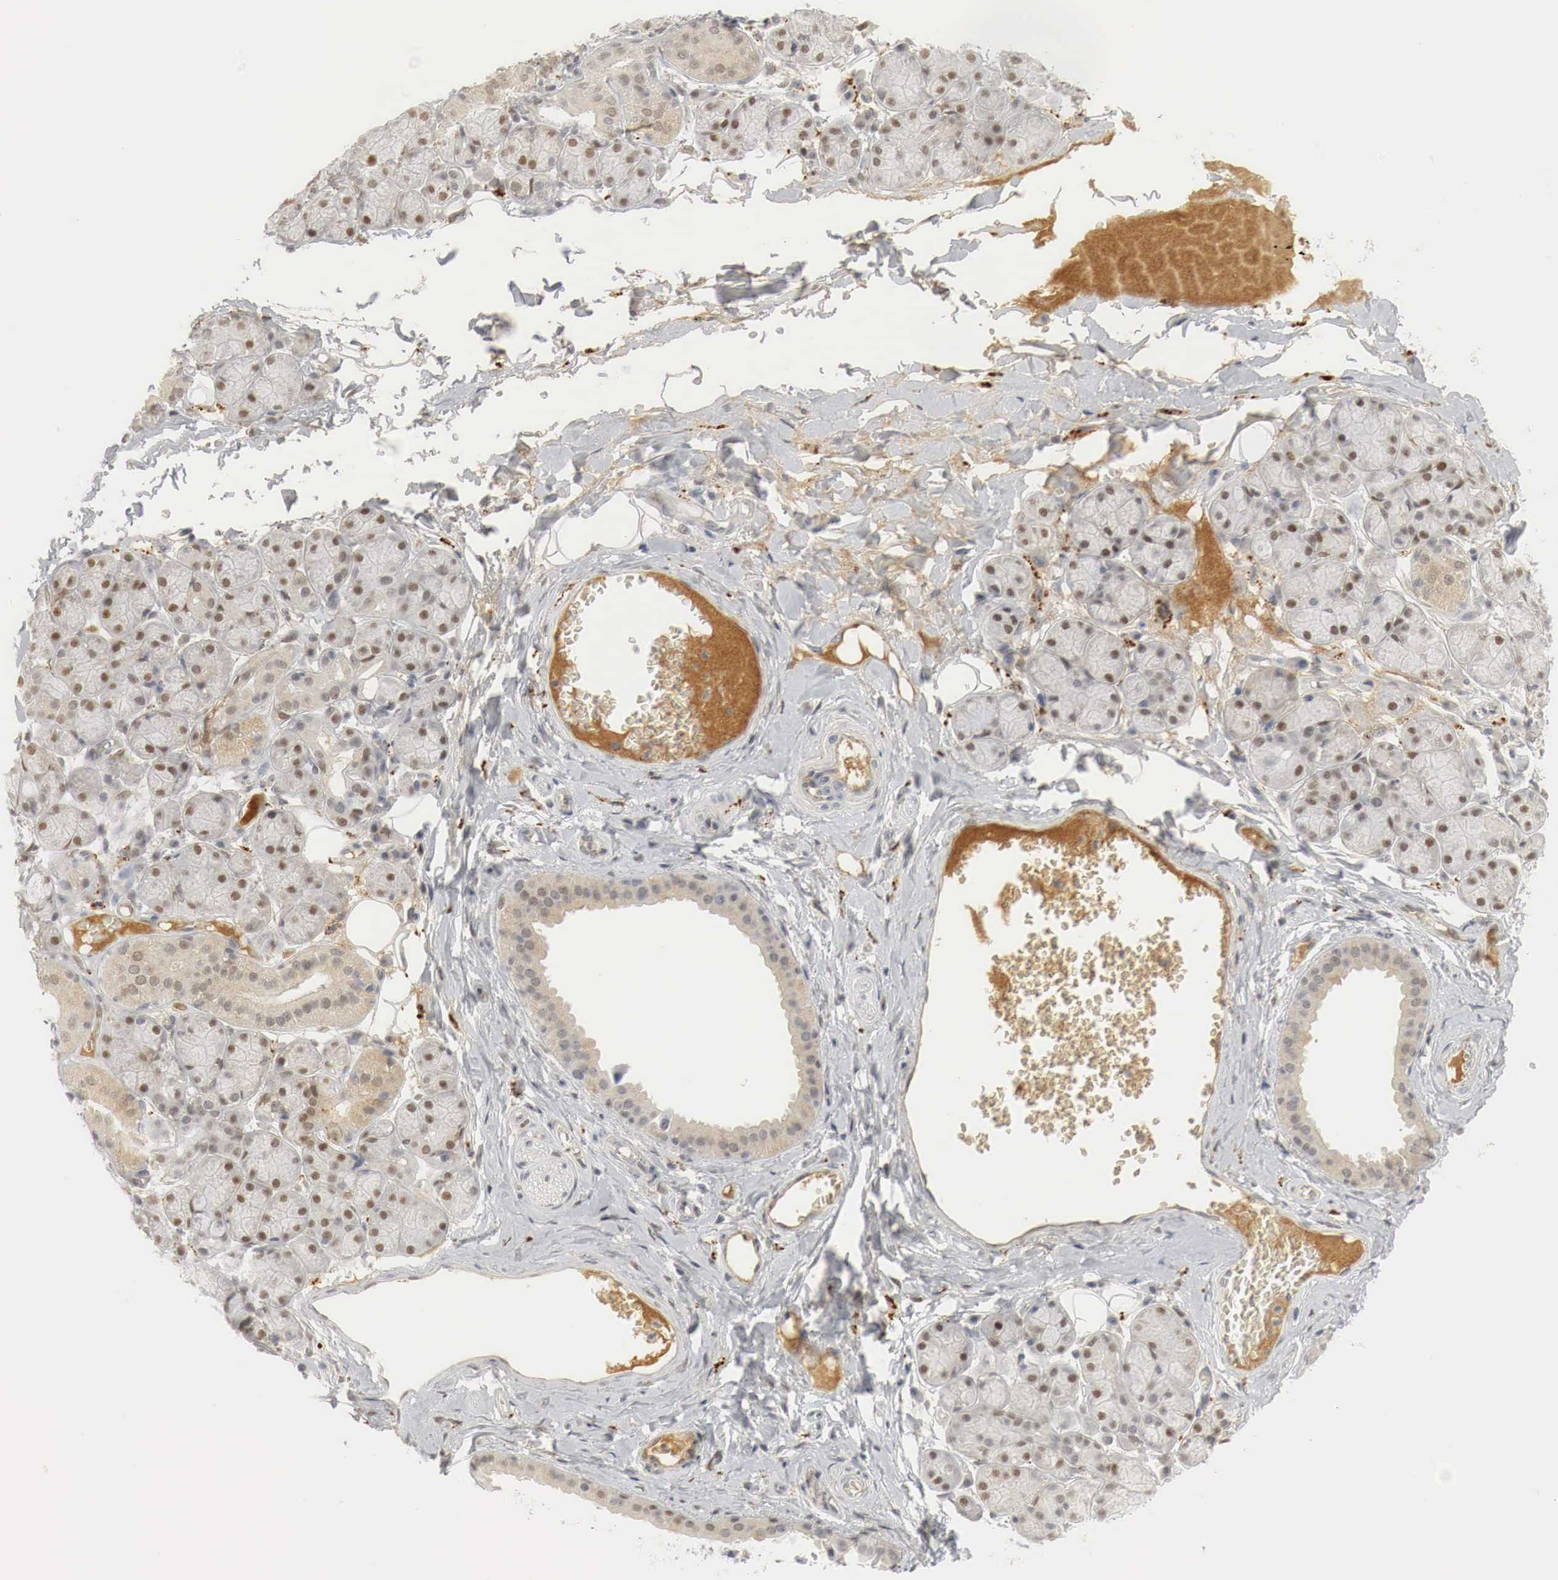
{"staining": {"intensity": "weak", "quantity": ">75%", "location": "nuclear"}, "tissue": "salivary gland", "cell_type": "Glandular cells", "image_type": "normal", "snomed": [{"axis": "morphology", "description": "Normal tissue, NOS"}, {"axis": "topography", "description": "Salivary gland"}], "caption": "Immunohistochemistry (IHC) (DAB (3,3'-diaminobenzidine)) staining of benign human salivary gland demonstrates weak nuclear protein expression in approximately >75% of glandular cells.", "gene": "MYC", "patient": {"sex": "male", "age": 54}}